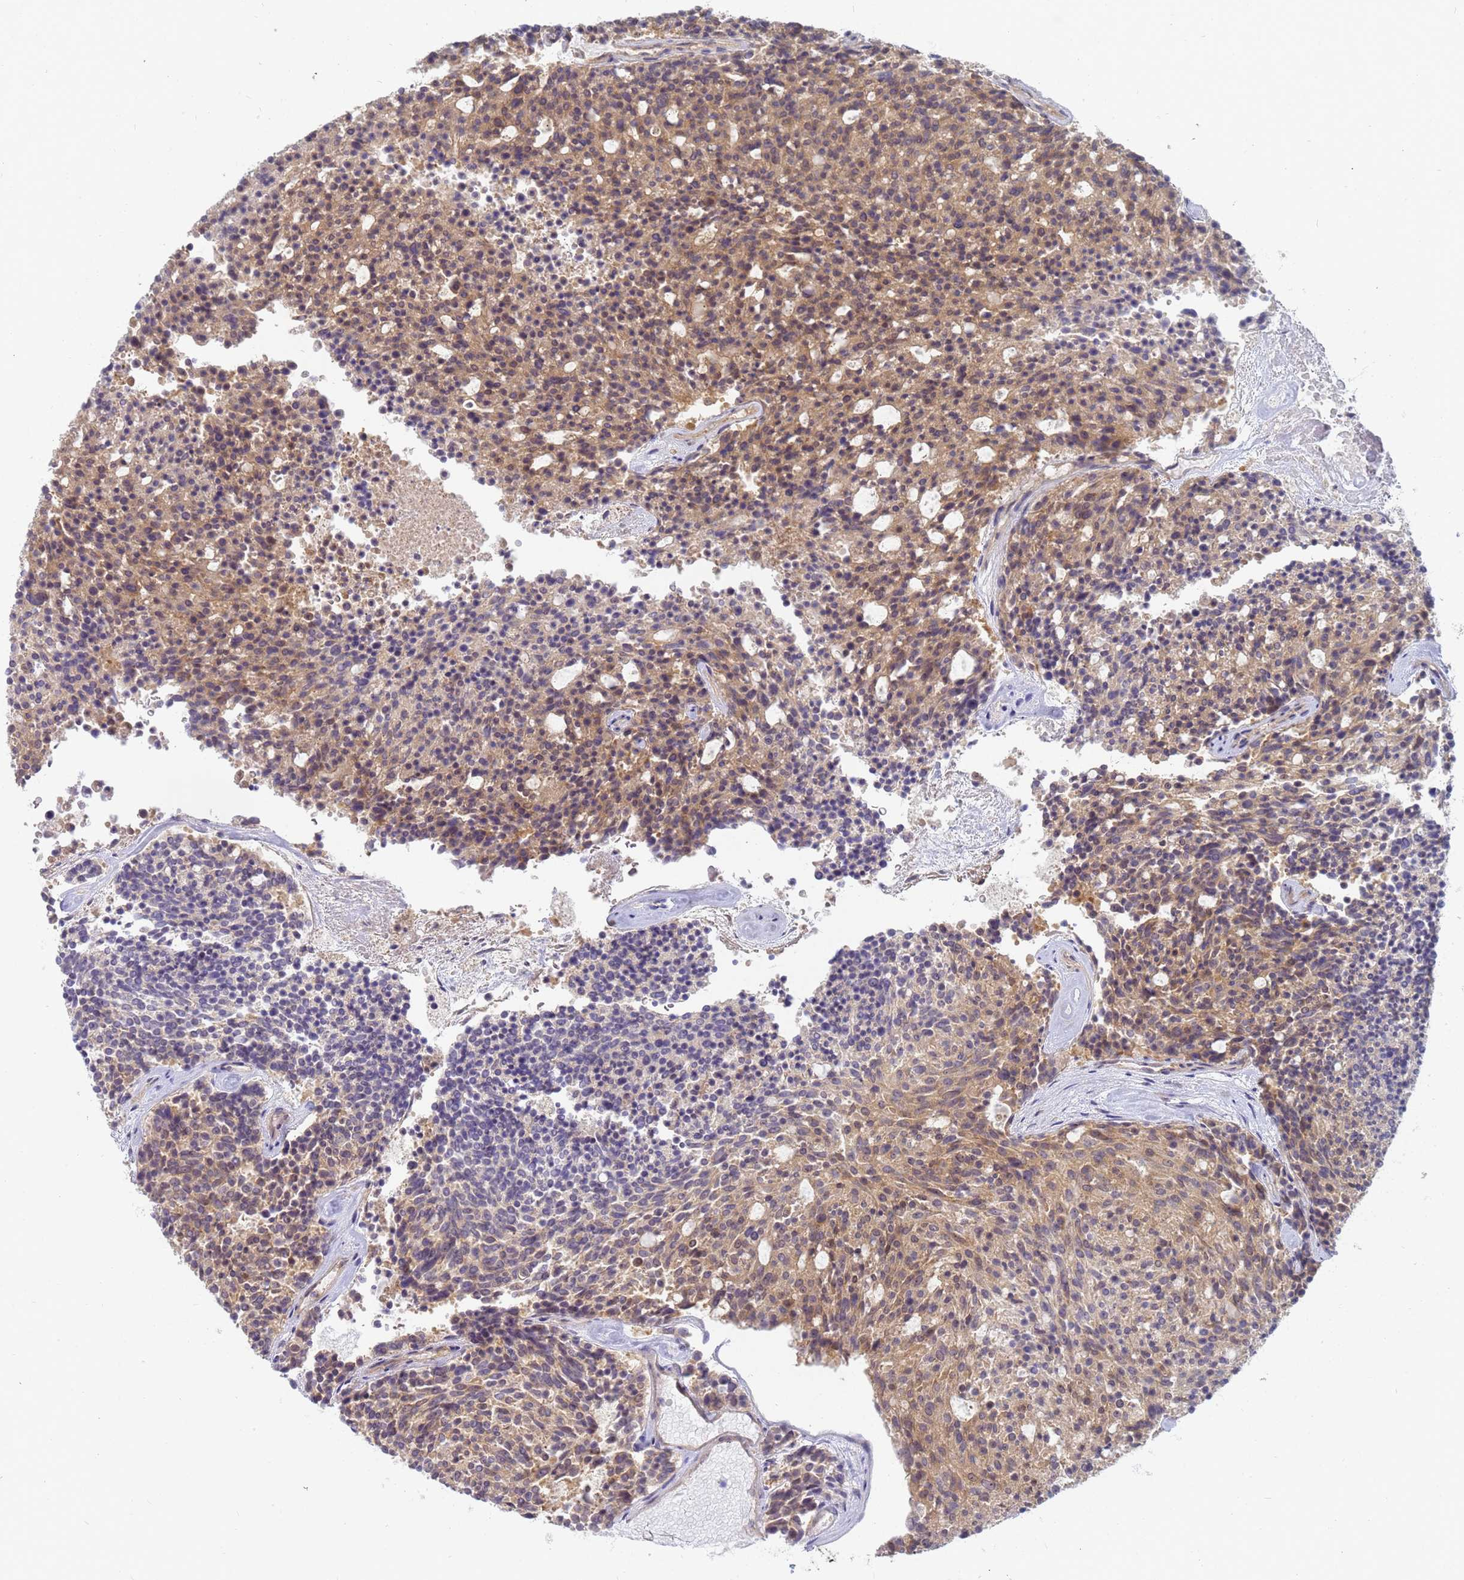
{"staining": {"intensity": "moderate", "quantity": "25%-75%", "location": "cytoplasmic/membranous,nuclear"}, "tissue": "carcinoid", "cell_type": "Tumor cells", "image_type": "cancer", "snomed": [{"axis": "morphology", "description": "Carcinoid, malignant, NOS"}, {"axis": "topography", "description": "Pancreas"}], "caption": "A brown stain highlights moderate cytoplasmic/membranous and nuclear positivity of a protein in carcinoid (malignant) tumor cells.", "gene": "SHARPIN", "patient": {"sex": "female", "age": 54}}